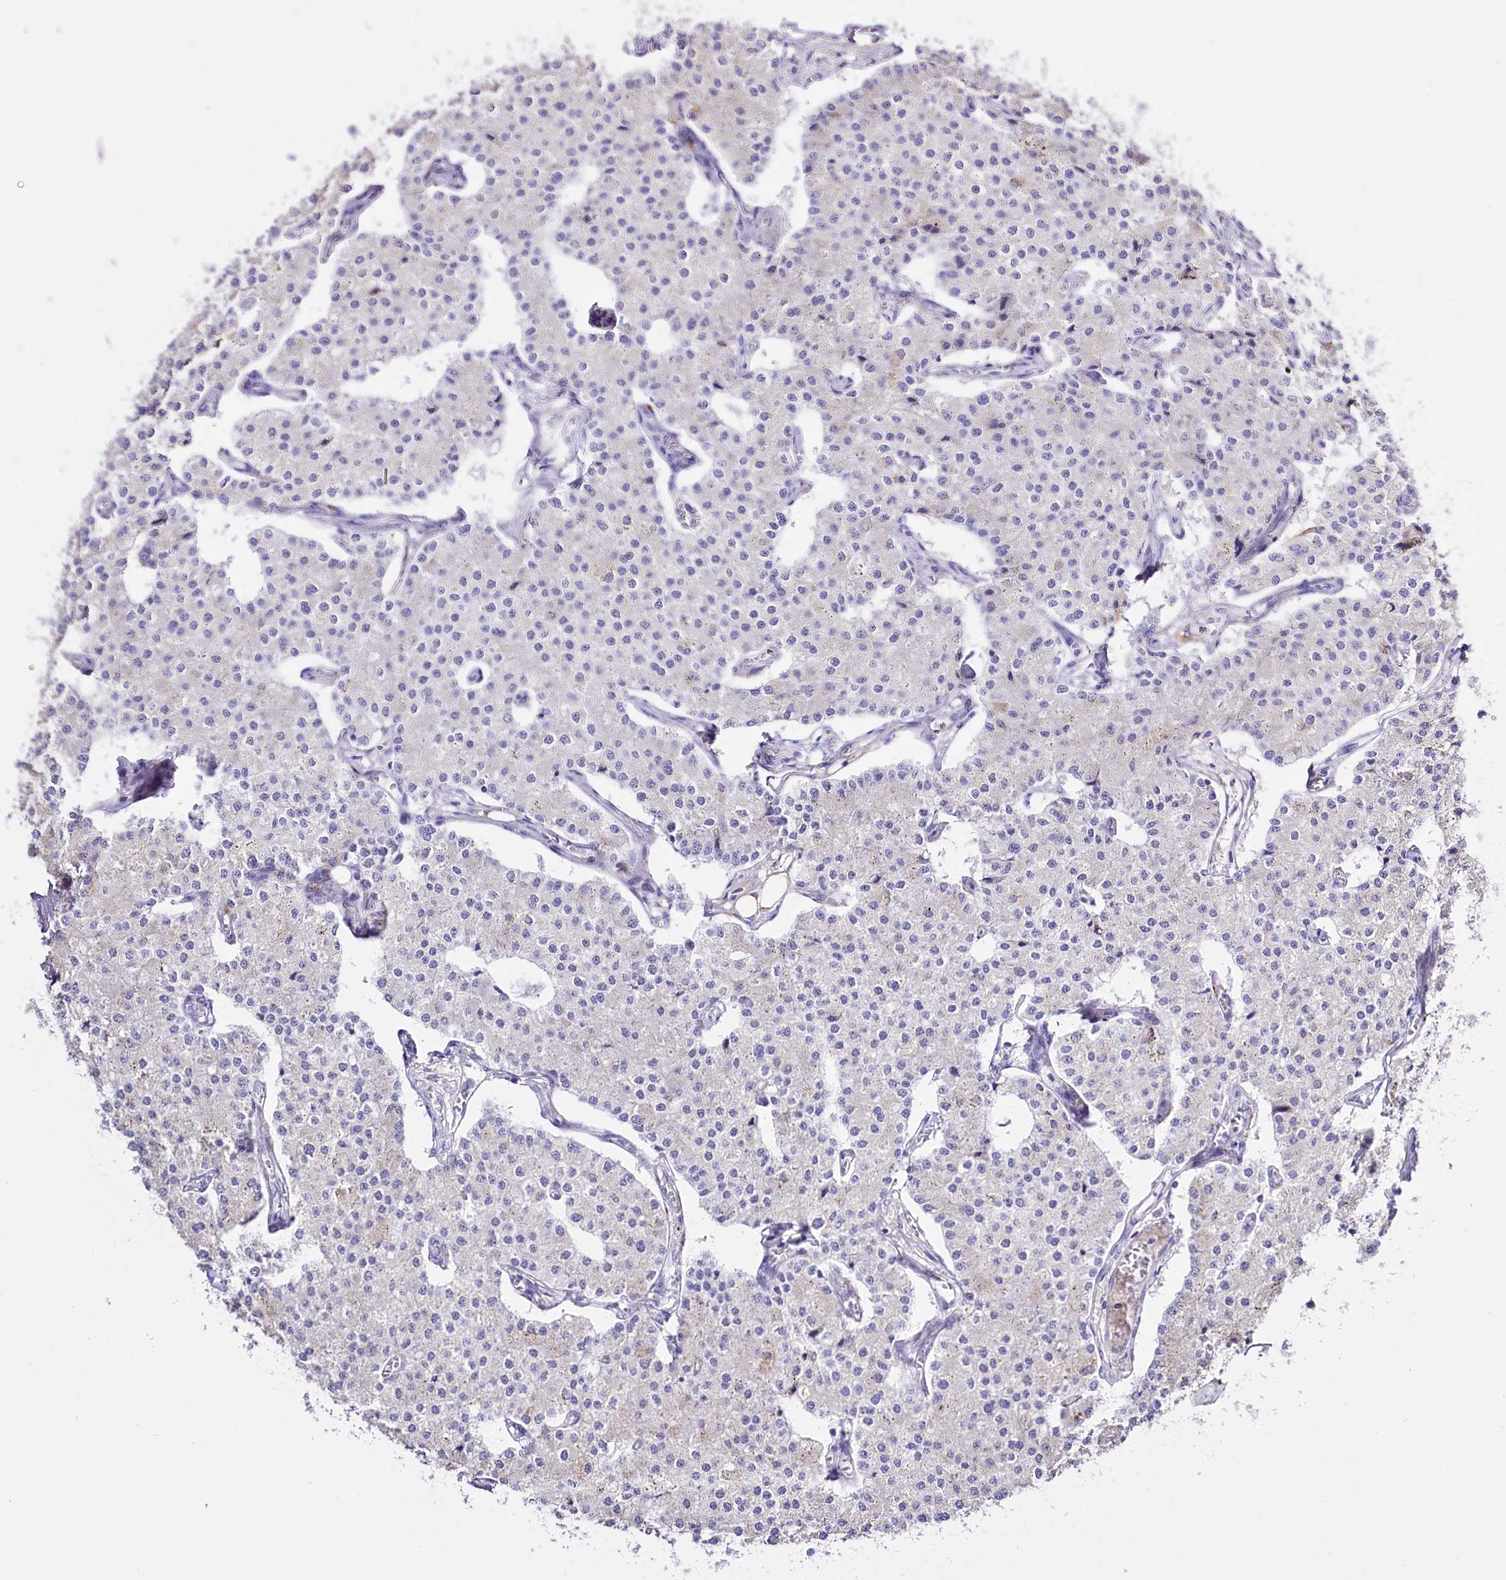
{"staining": {"intensity": "negative", "quantity": "none", "location": "none"}, "tissue": "carcinoid", "cell_type": "Tumor cells", "image_type": "cancer", "snomed": [{"axis": "morphology", "description": "Carcinoid, malignant, NOS"}, {"axis": "topography", "description": "Colon"}], "caption": "DAB immunohistochemical staining of human carcinoid demonstrates no significant positivity in tumor cells.", "gene": "PTER", "patient": {"sex": "female", "age": 52}}